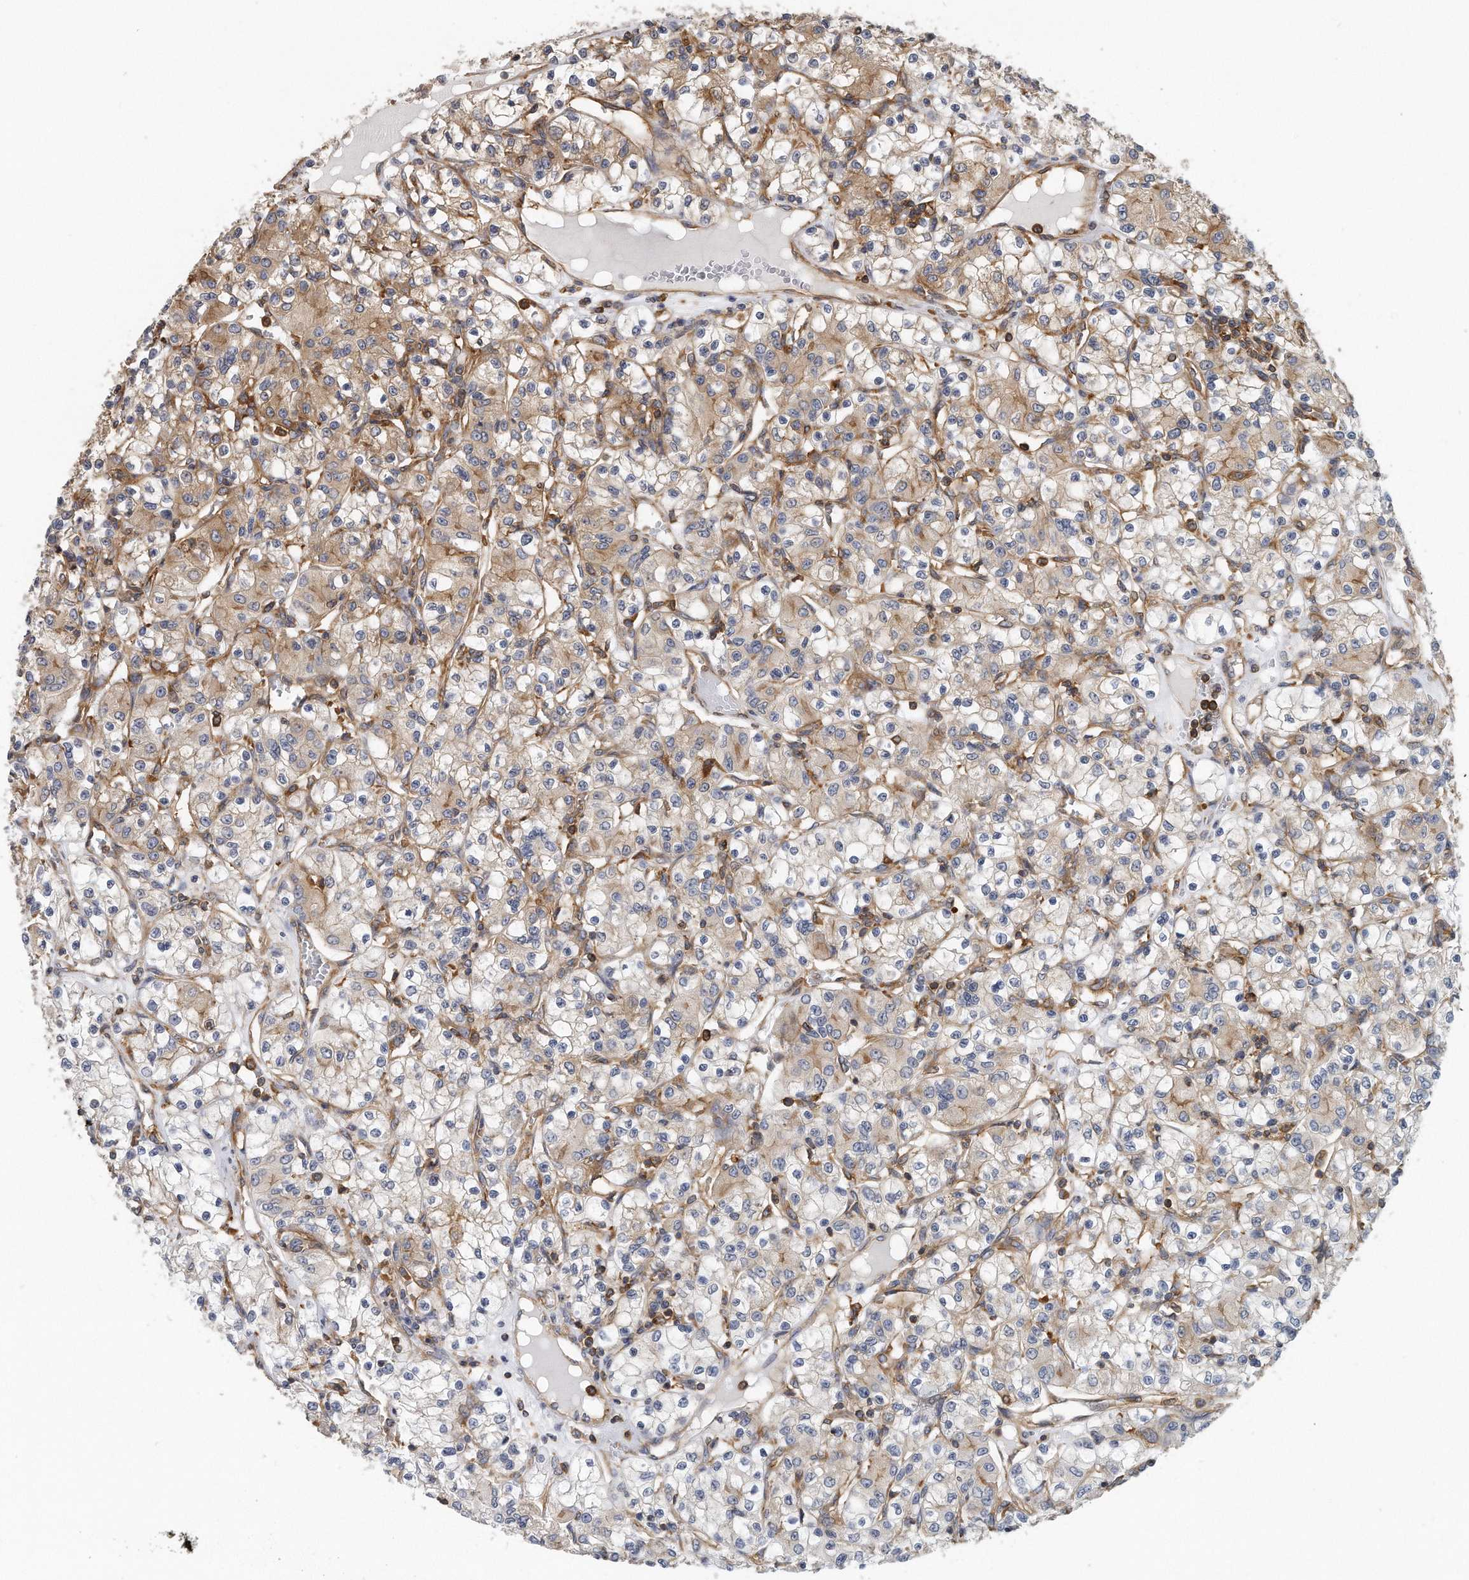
{"staining": {"intensity": "weak", "quantity": "25%-75%", "location": "cytoplasmic/membranous"}, "tissue": "renal cancer", "cell_type": "Tumor cells", "image_type": "cancer", "snomed": [{"axis": "morphology", "description": "Adenocarcinoma, NOS"}, {"axis": "topography", "description": "Kidney"}], "caption": "Renal cancer stained for a protein exhibits weak cytoplasmic/membranous positivity in tumor cells.", "gene": "EIF3I", "patient": {"sex": "female", "age": 59}}